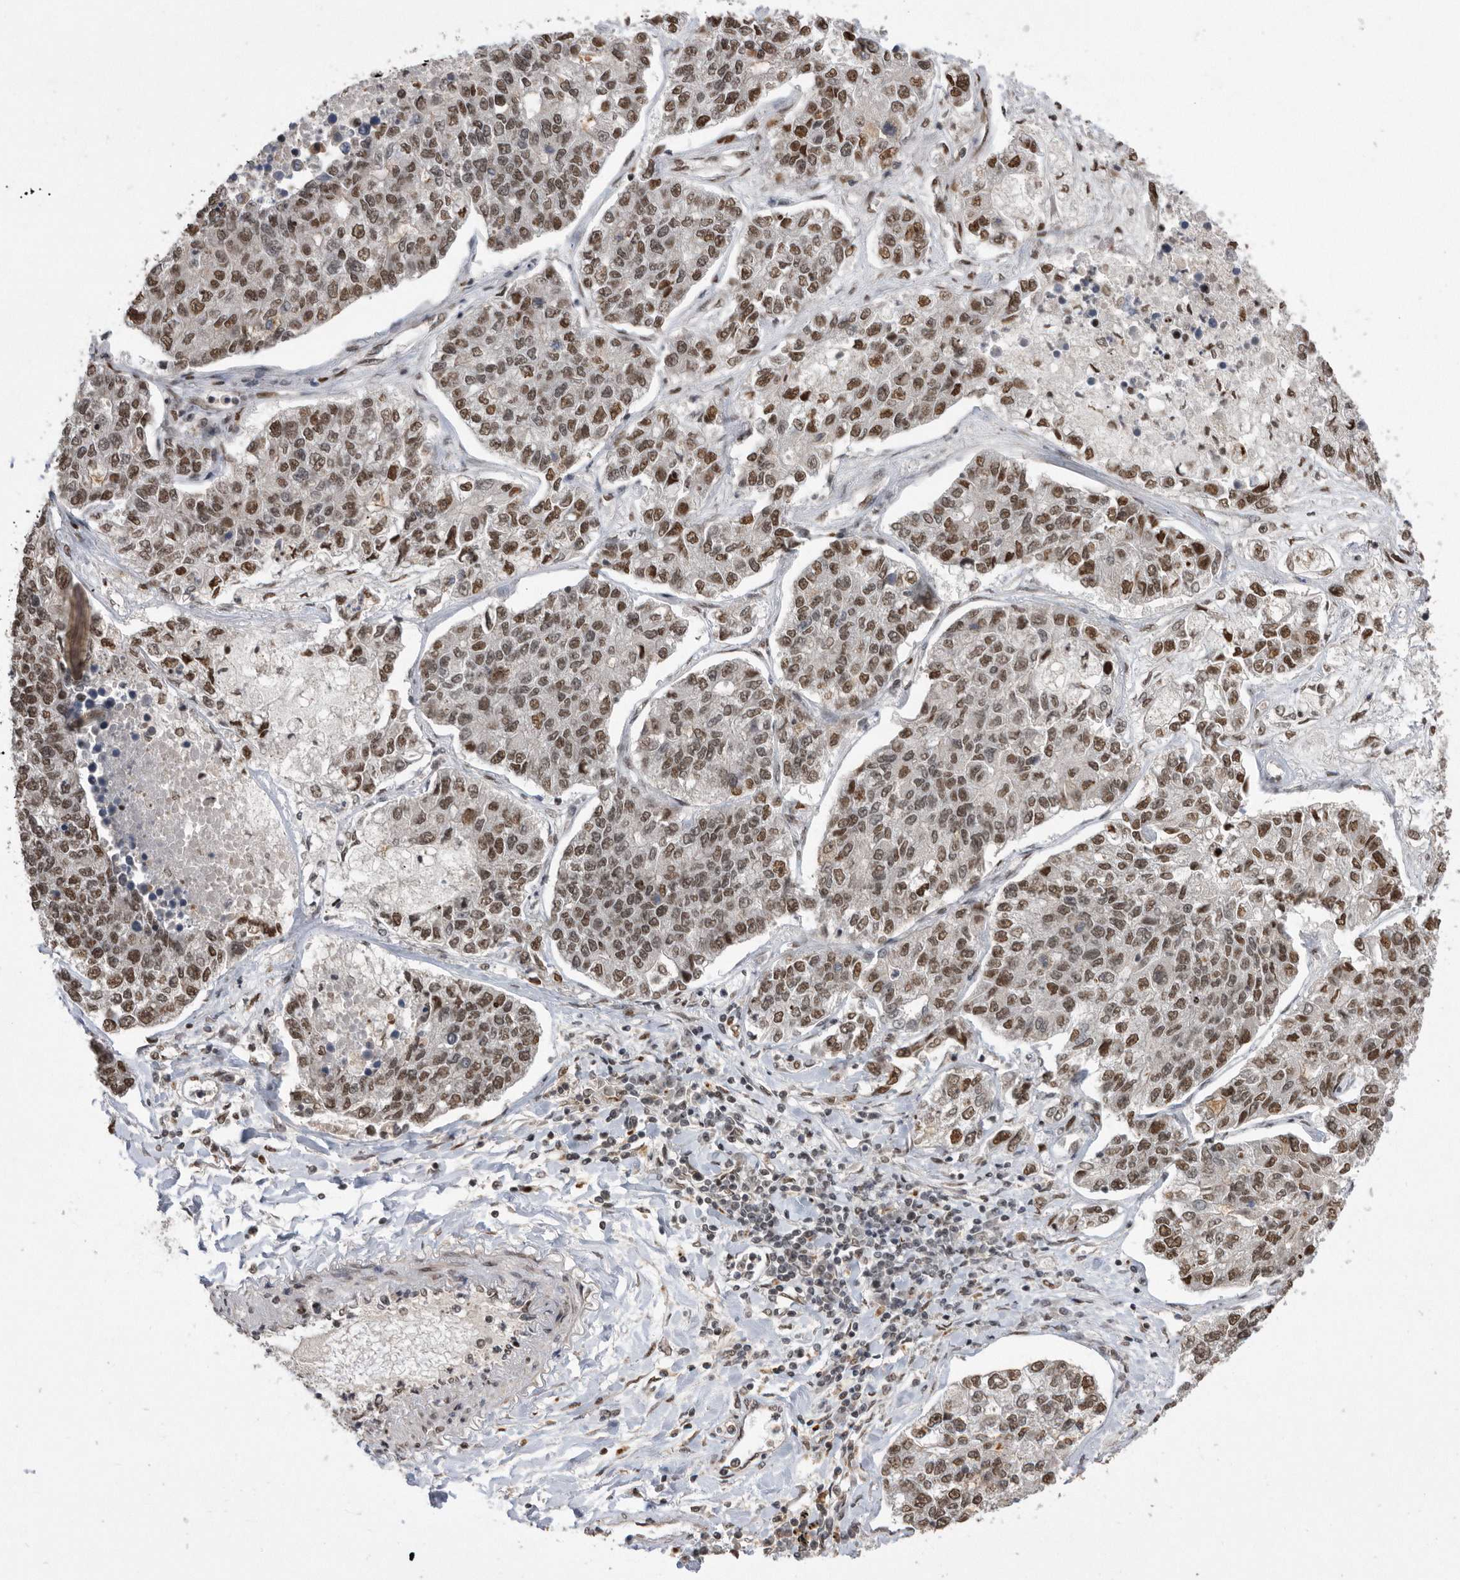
{"staining": {"intensity": "moderate", "quantity": ">75%", "location": "nuclear"}, "tissue": "lung cancer", "cell_type": "Tumor cells", "image_type": "cancer", "snomed": [{"axis": "morphology", "description": "Adenocarcinoma, NOS"}, {"axis": "topography", "description": "Lung"}], "caption": "Lung cancer (adenocarcinoma) stained for a protein exhibits moderate nuclear positivity in tumor cells.", "gene": "TDRD3", "patient": {"sex": "male", "age": 49}}